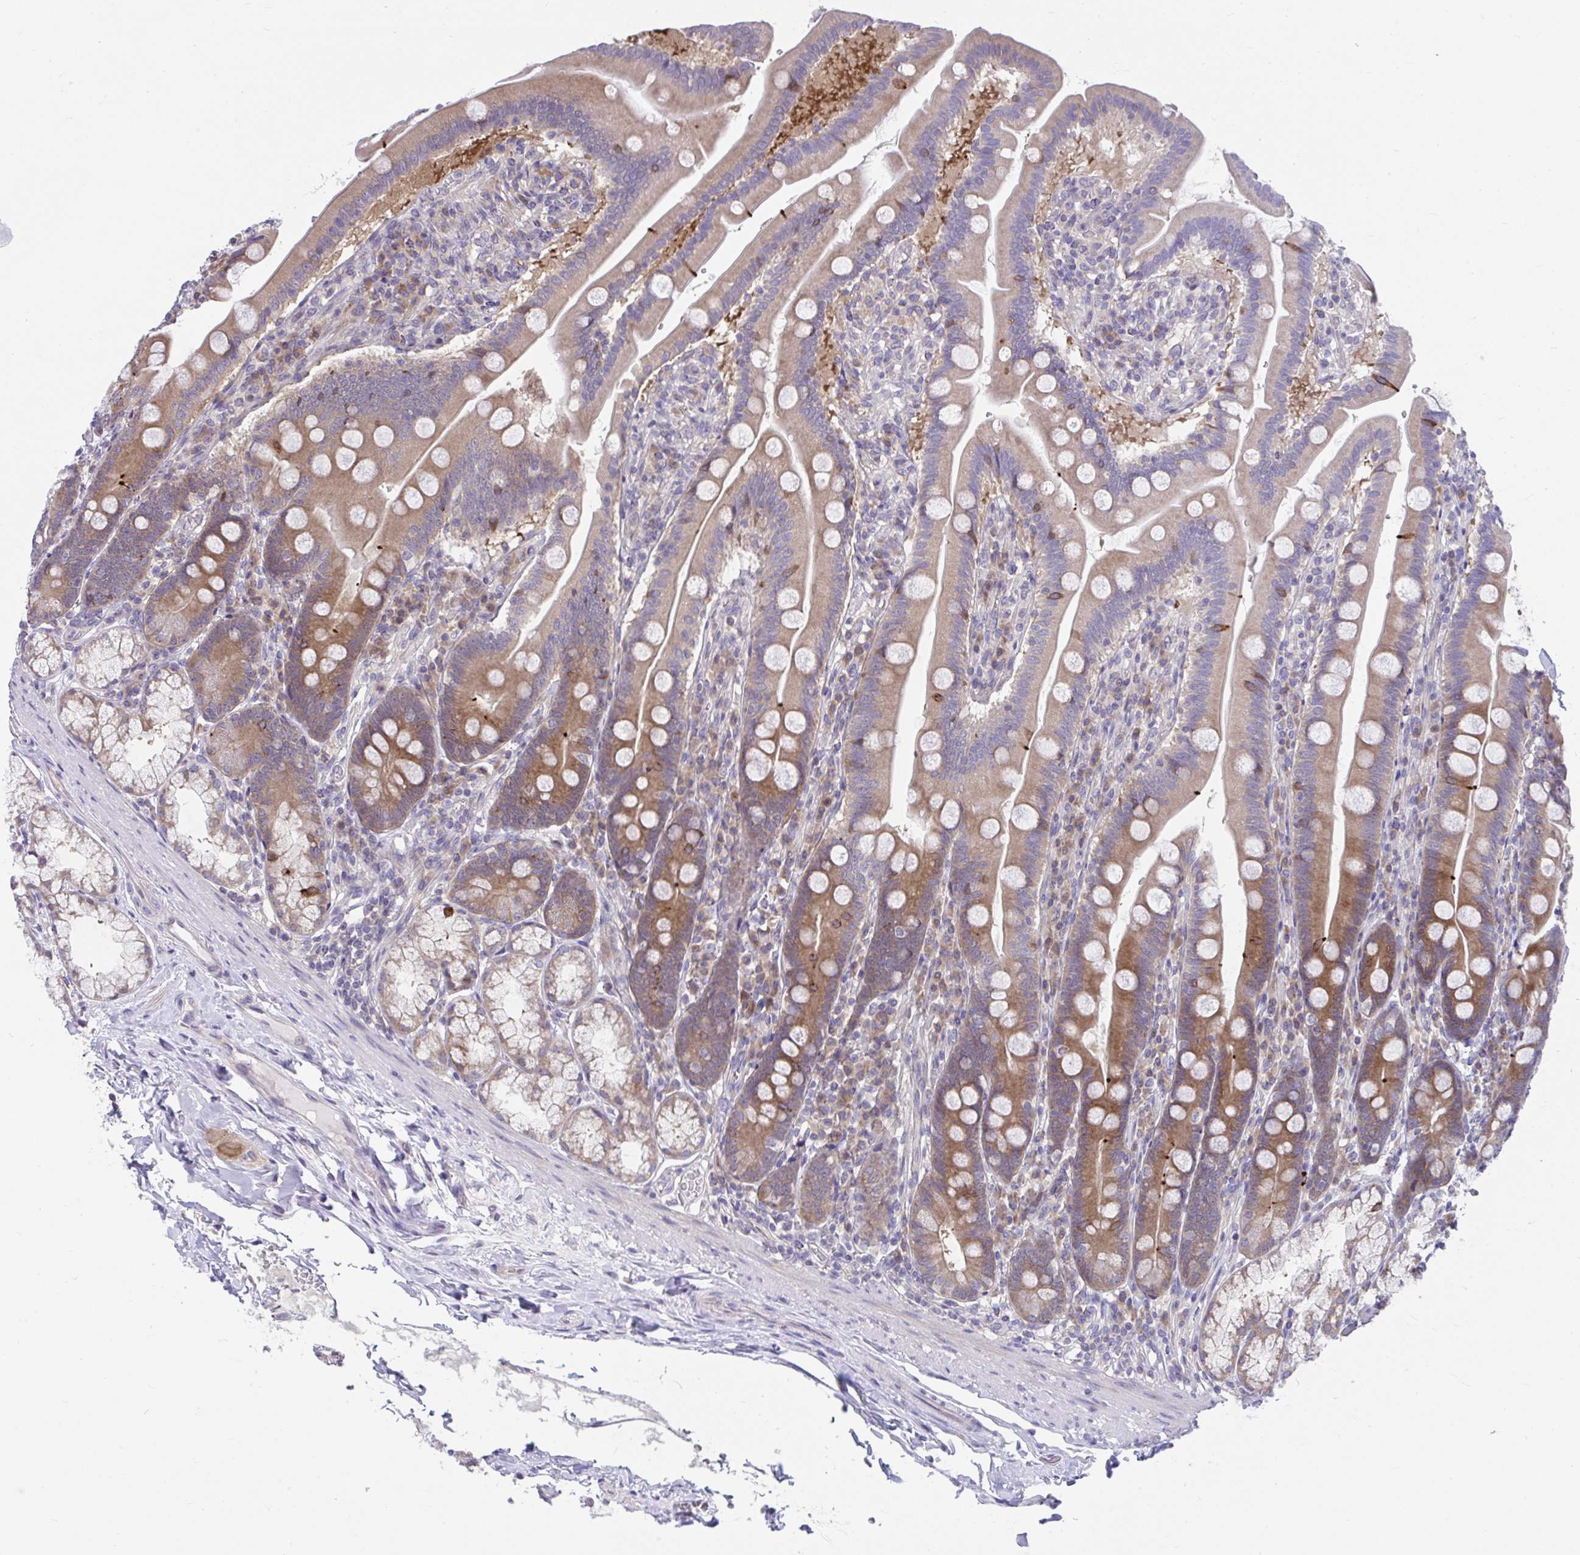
{"staining": {"intensity": "moderate", "quantity": ">75%", "location": "cytoplasmic/membranous"}, "tissue": "duodenum", "cell_type": "Glandular cells", "image_type": "normal", "snomed": [{"axis": "morphology", "description": "Normal tissue, NOS"}, {"axis": "topography", "description": "Duodenum"}], "caption": "Glandular cells show medium levels of moderate cytoplasmic/membranous positivity in approximately >75% of cells in benign duodenum.", "gene": "PCDHB7", "patient": {"sex": "female", "age": 67}}